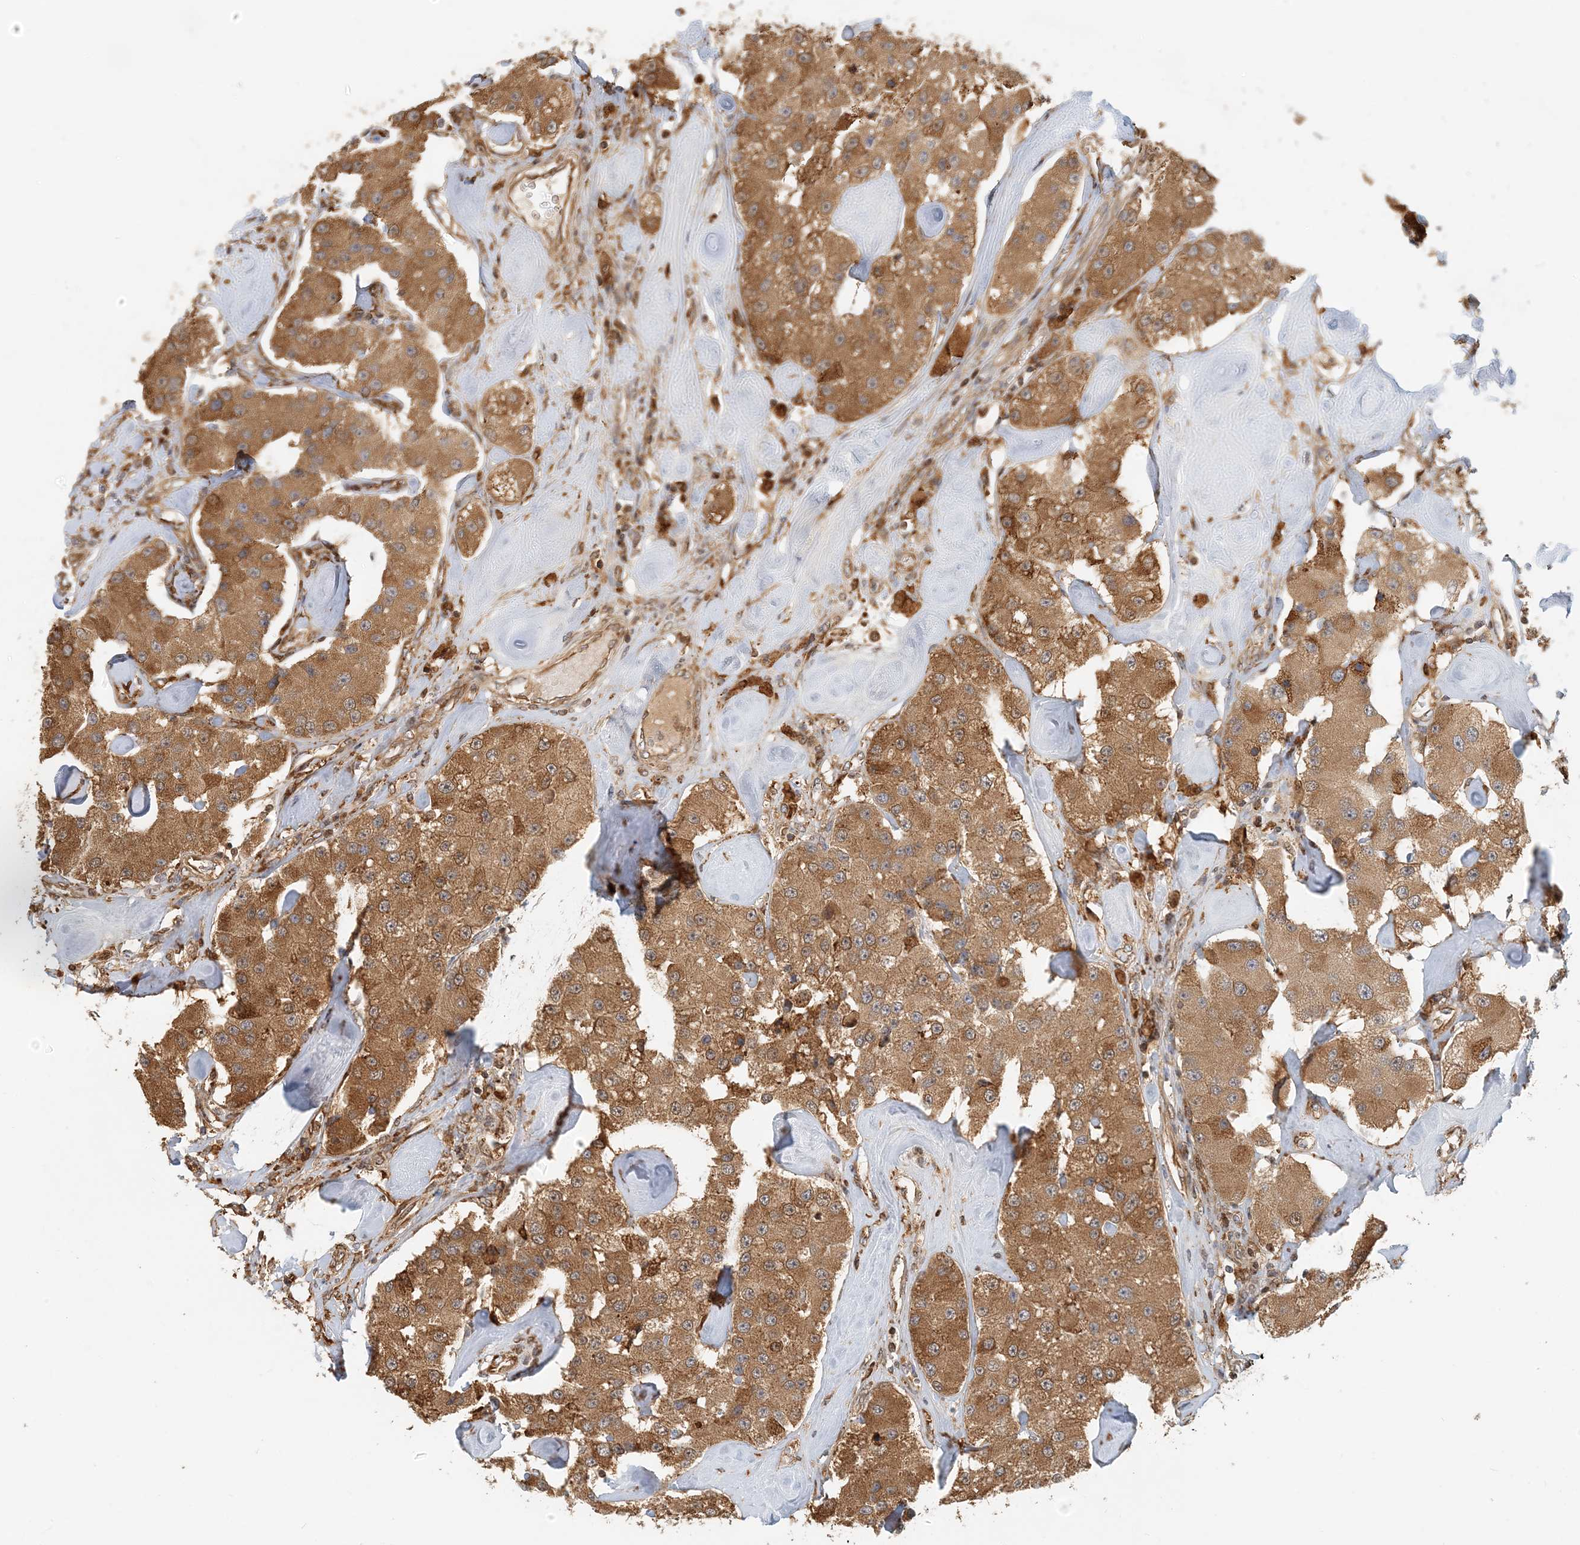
{"staining": {"intensity": "moderate", "quantity": ">75%", "location": "cytoplasmic/membranous"}, "tissue": "carcinoid", "cell_type": "Tumor cells", "image_type": "cancer", "snomed": [{"axis": "morphology", "description": "Carcinoid, malignant, NOS"}, {"axis": "topography", "description": "Pancreas"}], "caption": "This is an image of immunohistochemistry staining of malignant carcinoid, which shows moderate expression in the cytoplasmic/membranous of tumor cells.", "gene": "HNMT", "patient": {"sex": "male", "age": 41}}